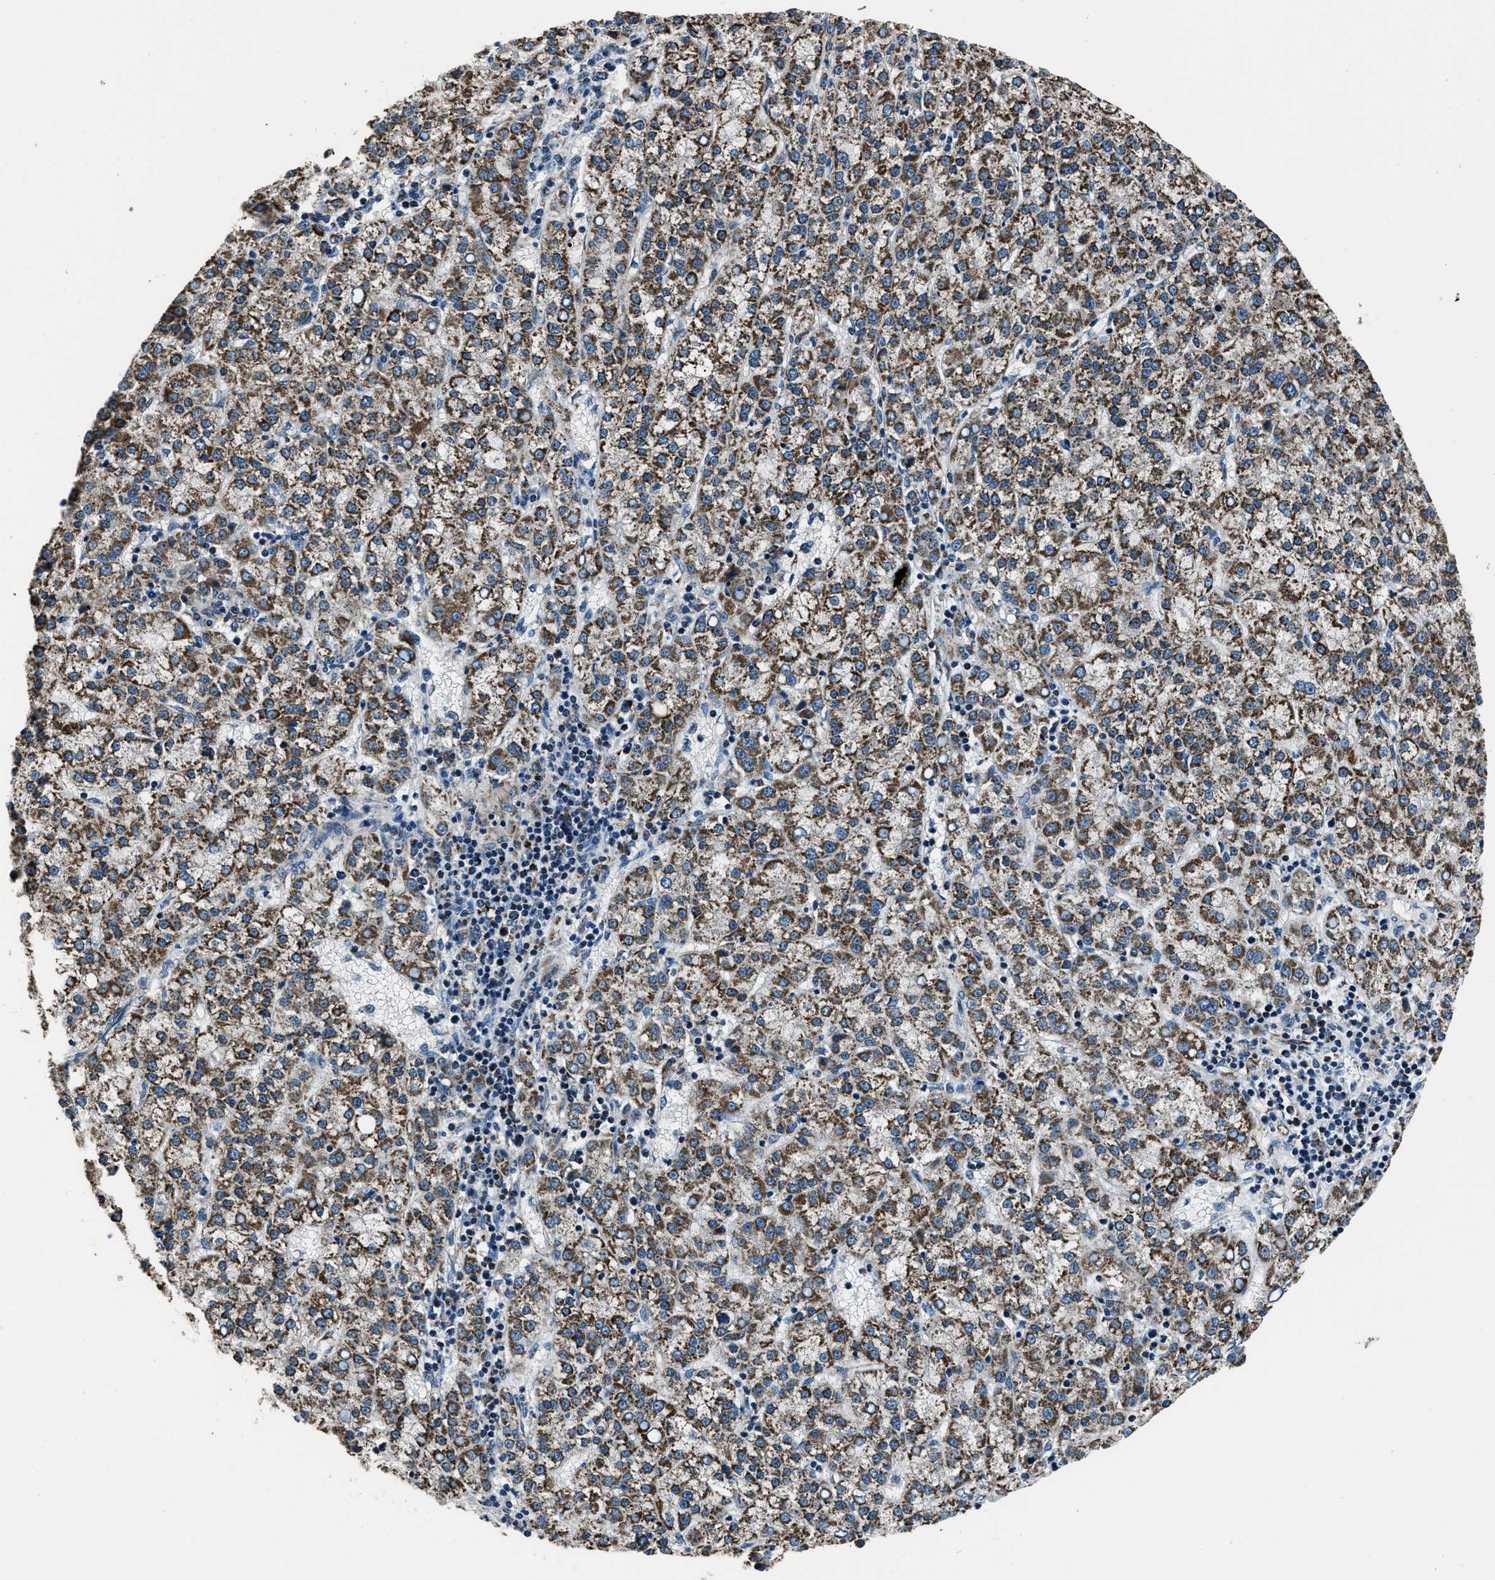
{"staining": {"intensity": "moderate", "quantity": ">75%", "location": "cytoplasmic/membranous"}, "tissue": "liver cancer", "cell_type": "Tumor cells", "image_type": "cancer", "snomed": [{"axis": "morphology", "description": "Carcinoma, Hepatocellular, NOS"}, {"axis": "topography", "description": "Liver"}], "caption": "IHC (DAB) staining of hepatocellular carcinoma (liver) demonstrates moderate cytoplasmic/membranous protein expression in approximately >75% of tumor cells.", "gene": "OGDH", "patient": {"sex": "female", "age": 58}}